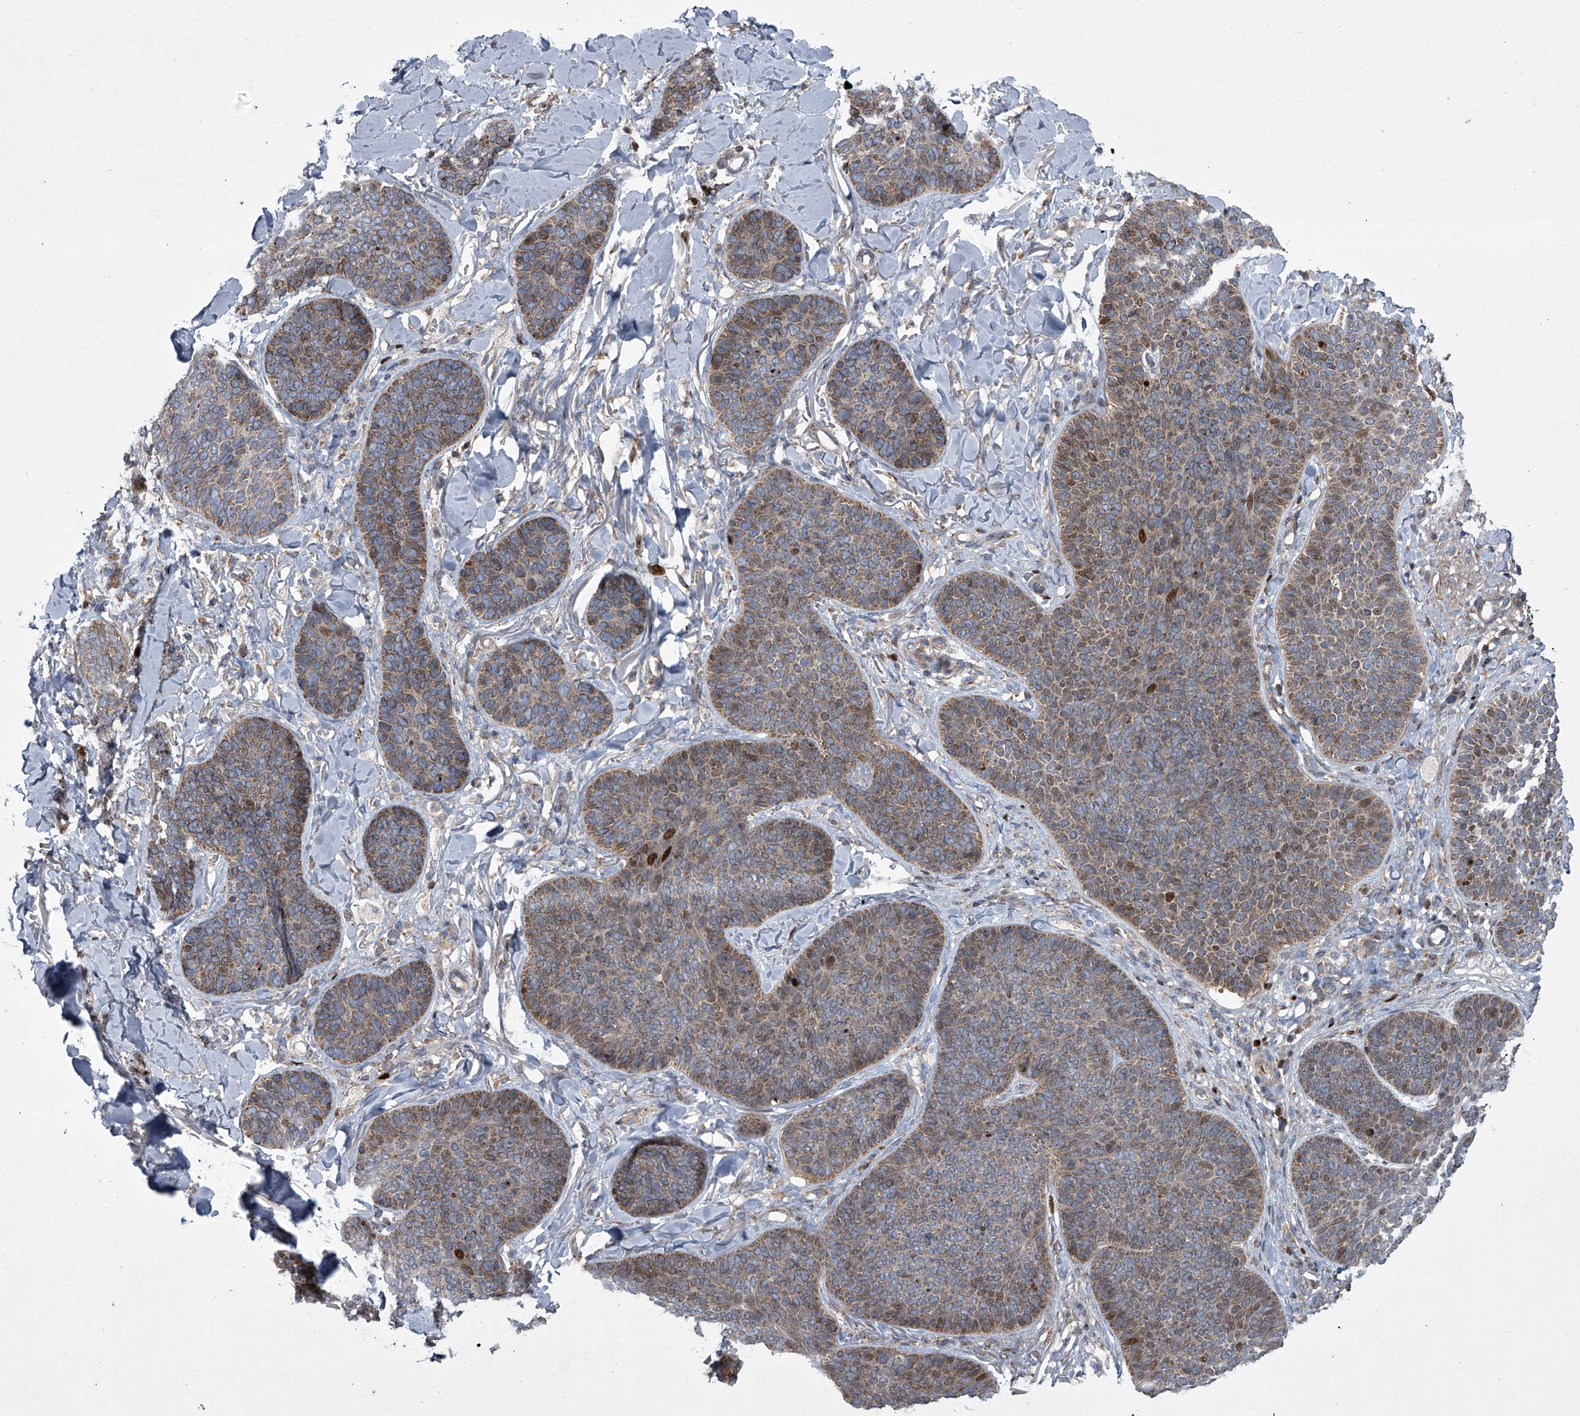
{"staining": {"intensity": "moderate", "quantity": ">75%", "location": "cytoplasmic/membranous,nuclear"}, "tissue": "skin cancer", "cell_type": "Tumor cells", "image_type": "cancer", "snomed": [{"axis": "morphology", "description": "Basal cell carcinoma"}, {"axis": "topography", "description": "Skin"}], "caption": "Immunohistochemical staining of skin basal cell carcinoma shows medium levels of moderate cytoplasmic/membranous and nuclear positivity in approximately >75% of tumor cells.", "gene": "STRADA", "patient": {"sex": "male", "age": 85}}